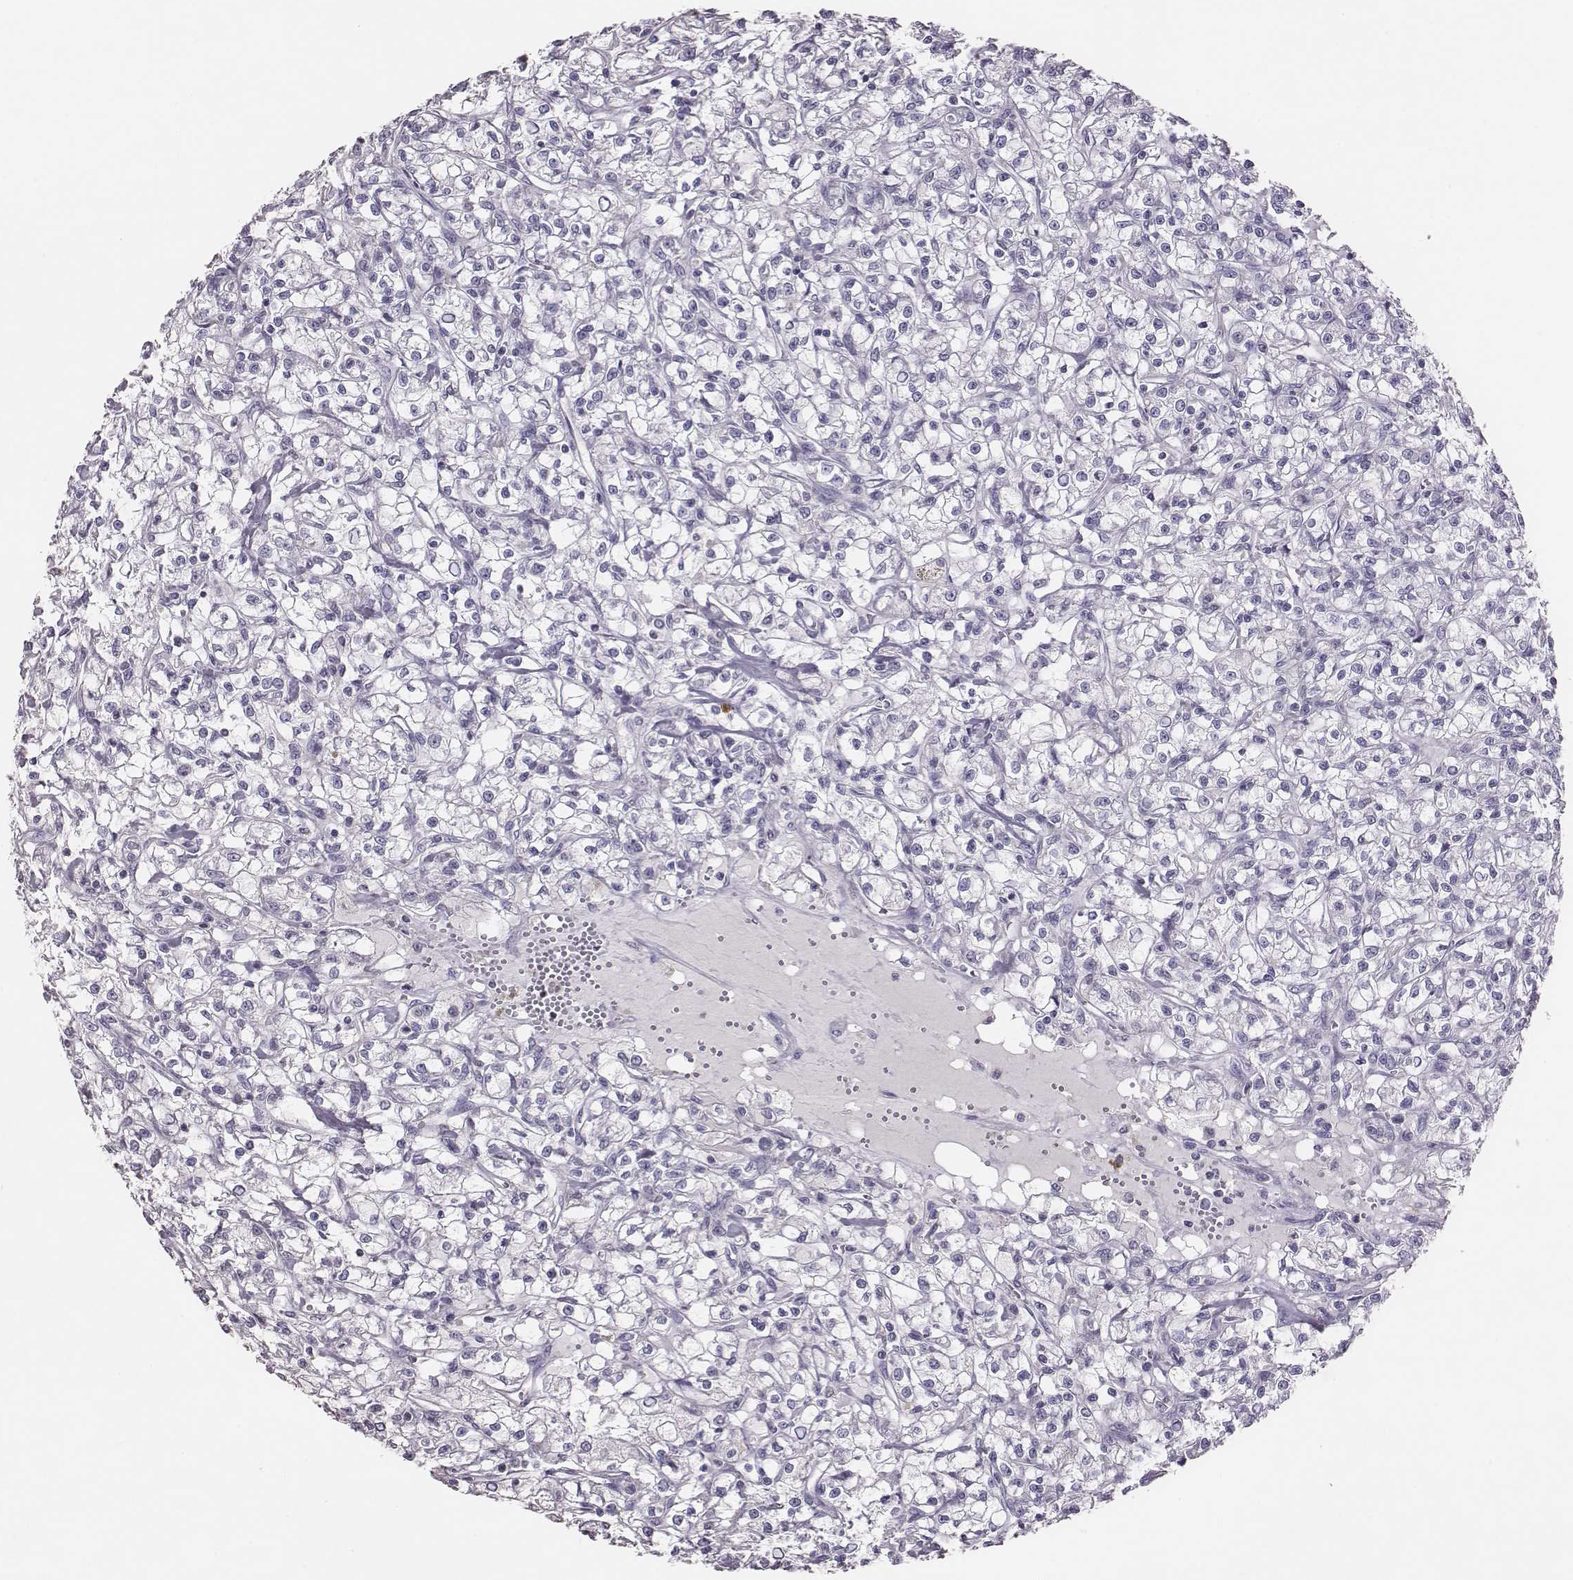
{"staining": {"intensity": "negative", "quantity": "none", "location": "none"}, "tissue": "renal cancer", "cell_type": "Tumor cells", "image_type": "cancer", "snomed": [{"axis": "morphology", "description": "Adenocarcinoma, NOS"}, {"axis": "topography", "description": "Kidney"}], "caption": "Renal cancer was stained to show a protein in brown. There is no significant expression in tumor cells. (Brightfield microscopy of DAB (3,3'-diaminobenzidine) immunohistochemistry at high magnification).", "gene": "P2RY10", "patient": {"sex": "female", "age": 59}}